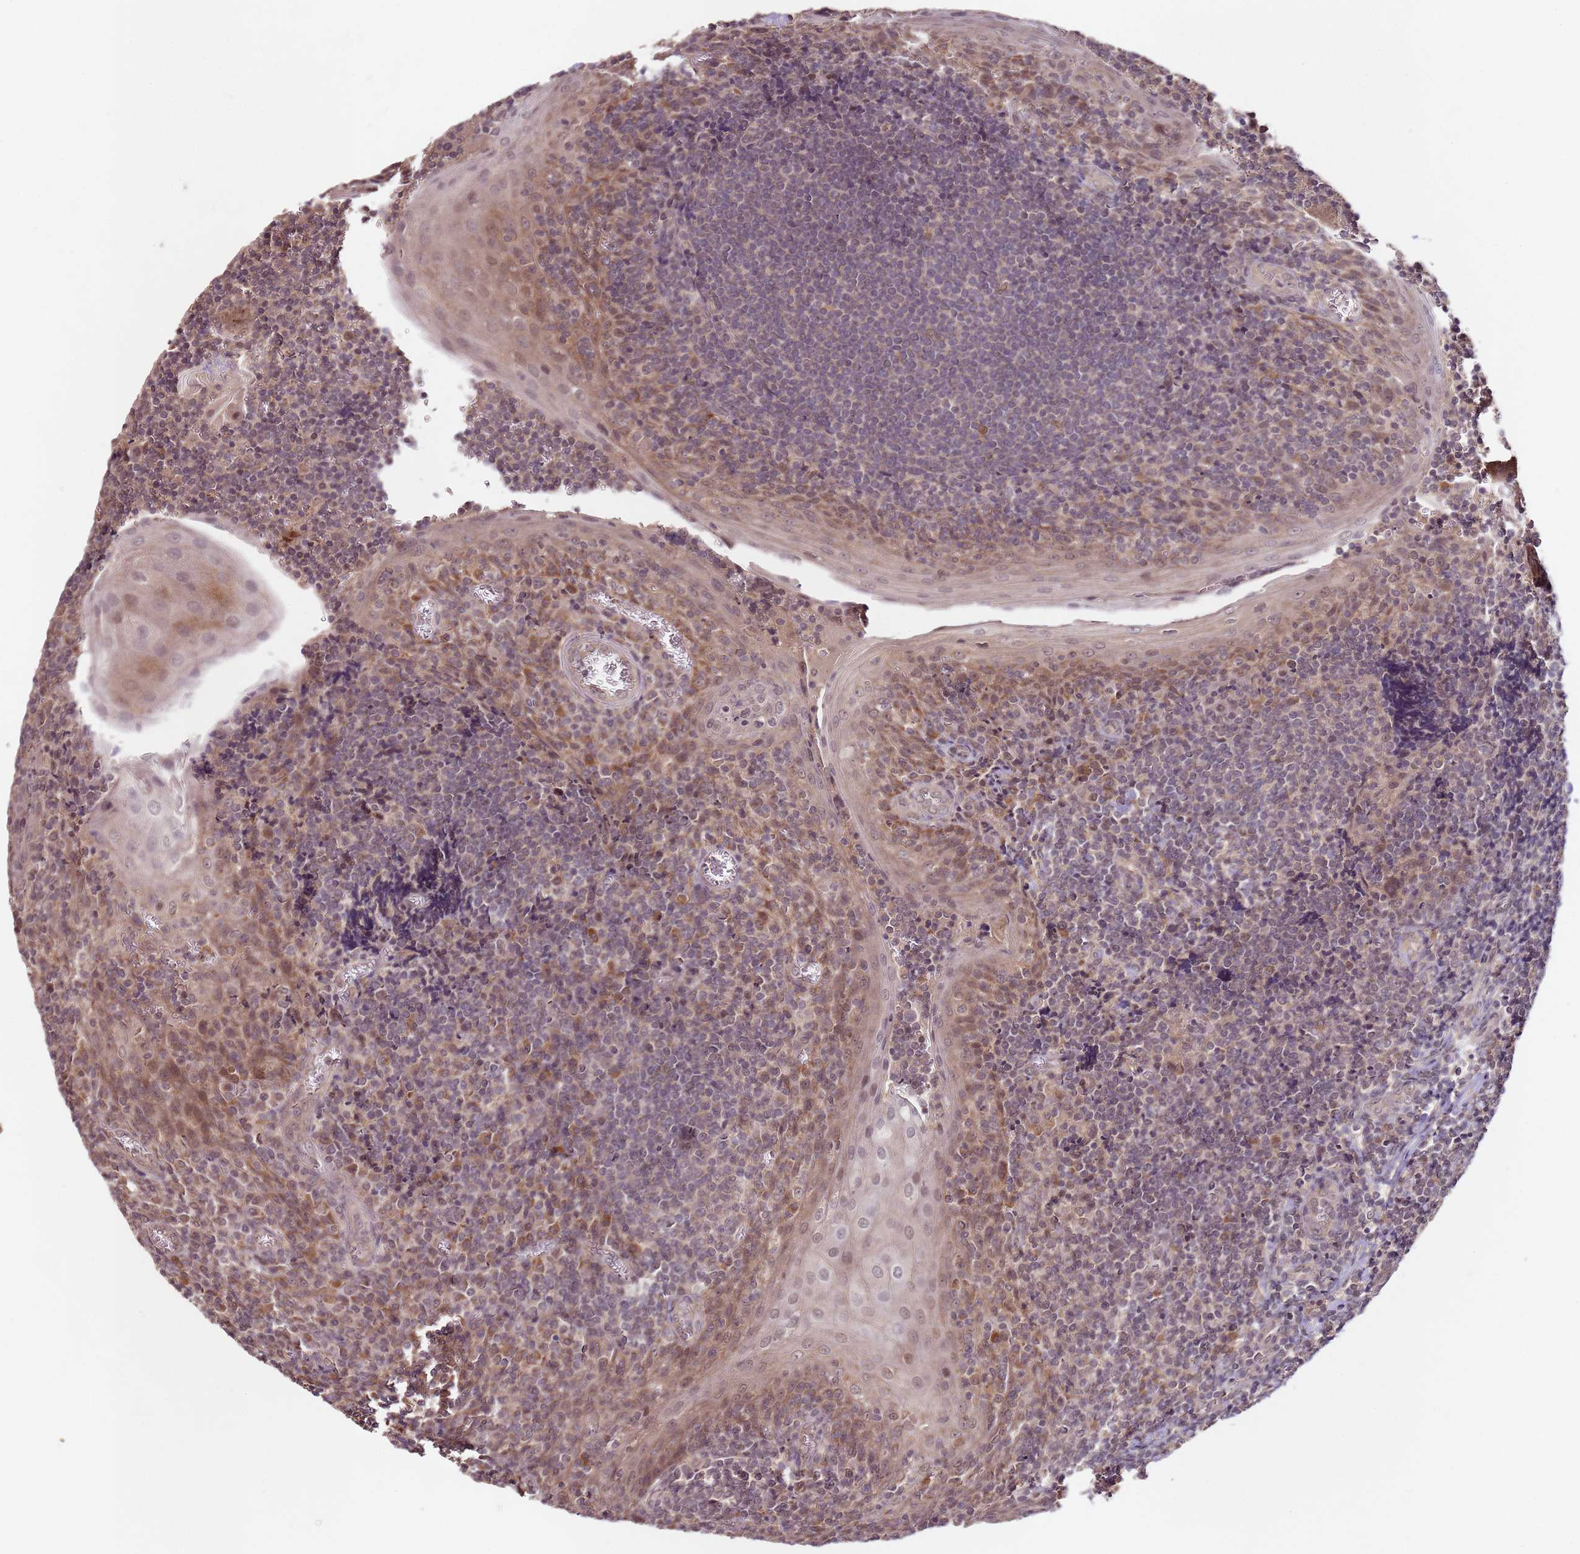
{"staining": {"intensity": "moderate", "quantity": "25%-75%", "location": "cytoplasmic/membranous"}, "tissue": "tonsil", "cell_type": "Germinal center cells", "image_type": "normal", "snomed": [{"axis": "morphology", "description": "Normal tissue, NOS"}, {"axis": "topography", "description": "Tonsil"}], "caption": "Tonsil stained with a brown dye demonstrates moderate cytoplasmic/membranous positive positivity in about 25%-75% of germinal center cells.", "gene": "LIN37", "patient": {"sex": "male", "age": 27}}